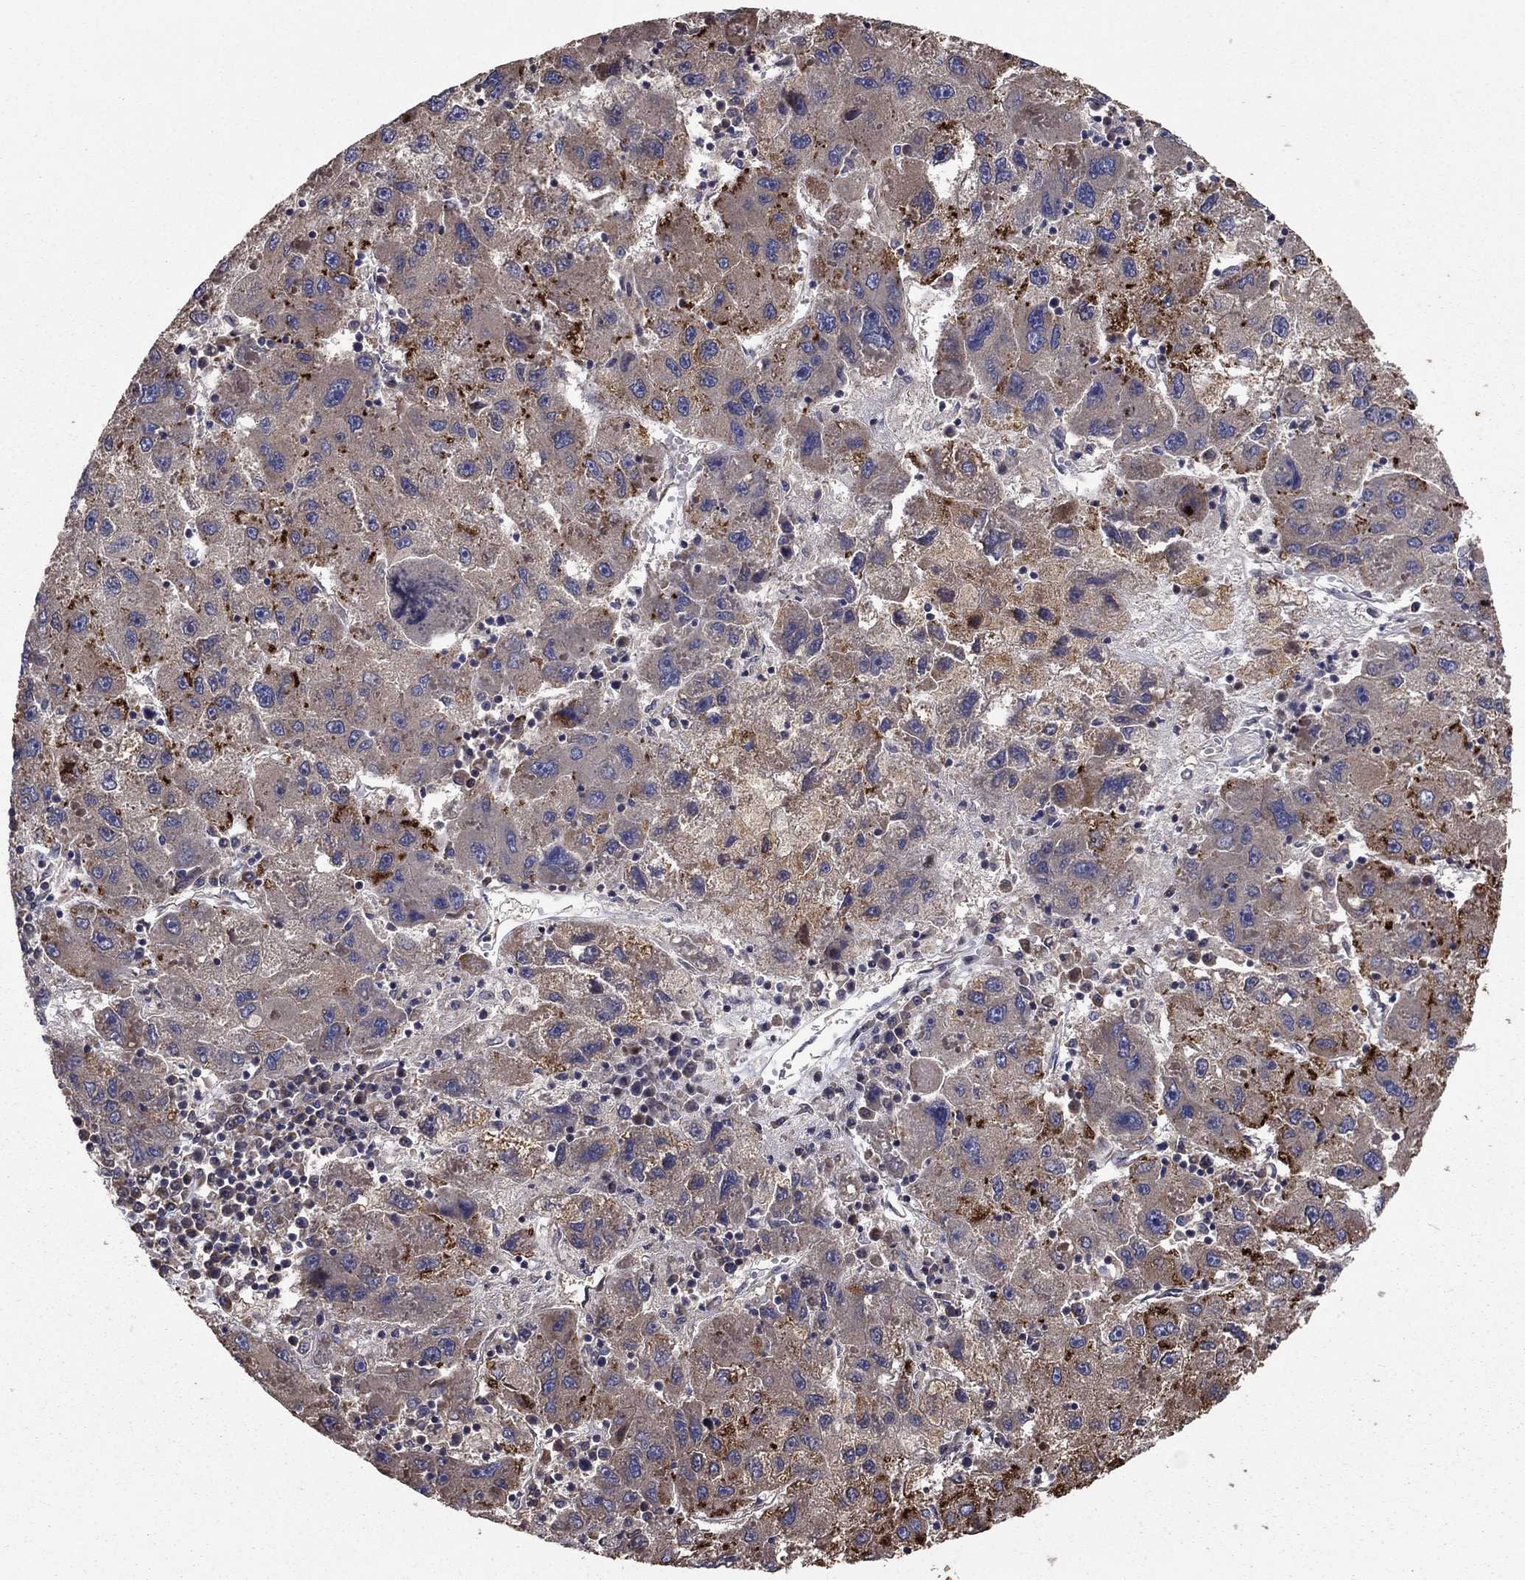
{"staining": {"intensity": "moderate", "quantity": "<25%", "location": "cytoplasmic/membranous"}, "tissue": "liver cancer", "cell_type": "Tumor cells", "image_type": "cancer", "snomed": [{"axis": "morphology", "description": "Carcinoma, Hepatocellular, NOS"}, {"axis": "topography", "description": "Liver"}], "caption": "Moderate cytoplasmic/membranous protein expression is appreciated in approximately <25% of tumor cells in liver cancer. The staining was performed using DAB (3,3'-diaminobenzidine) to visualize the protein expression in brown, while the nuclei were stained in blue with hematoxylin (Magnification: 20x).", "gene": "BABAM2", "patient": {"sex": "male", "age": 75}}